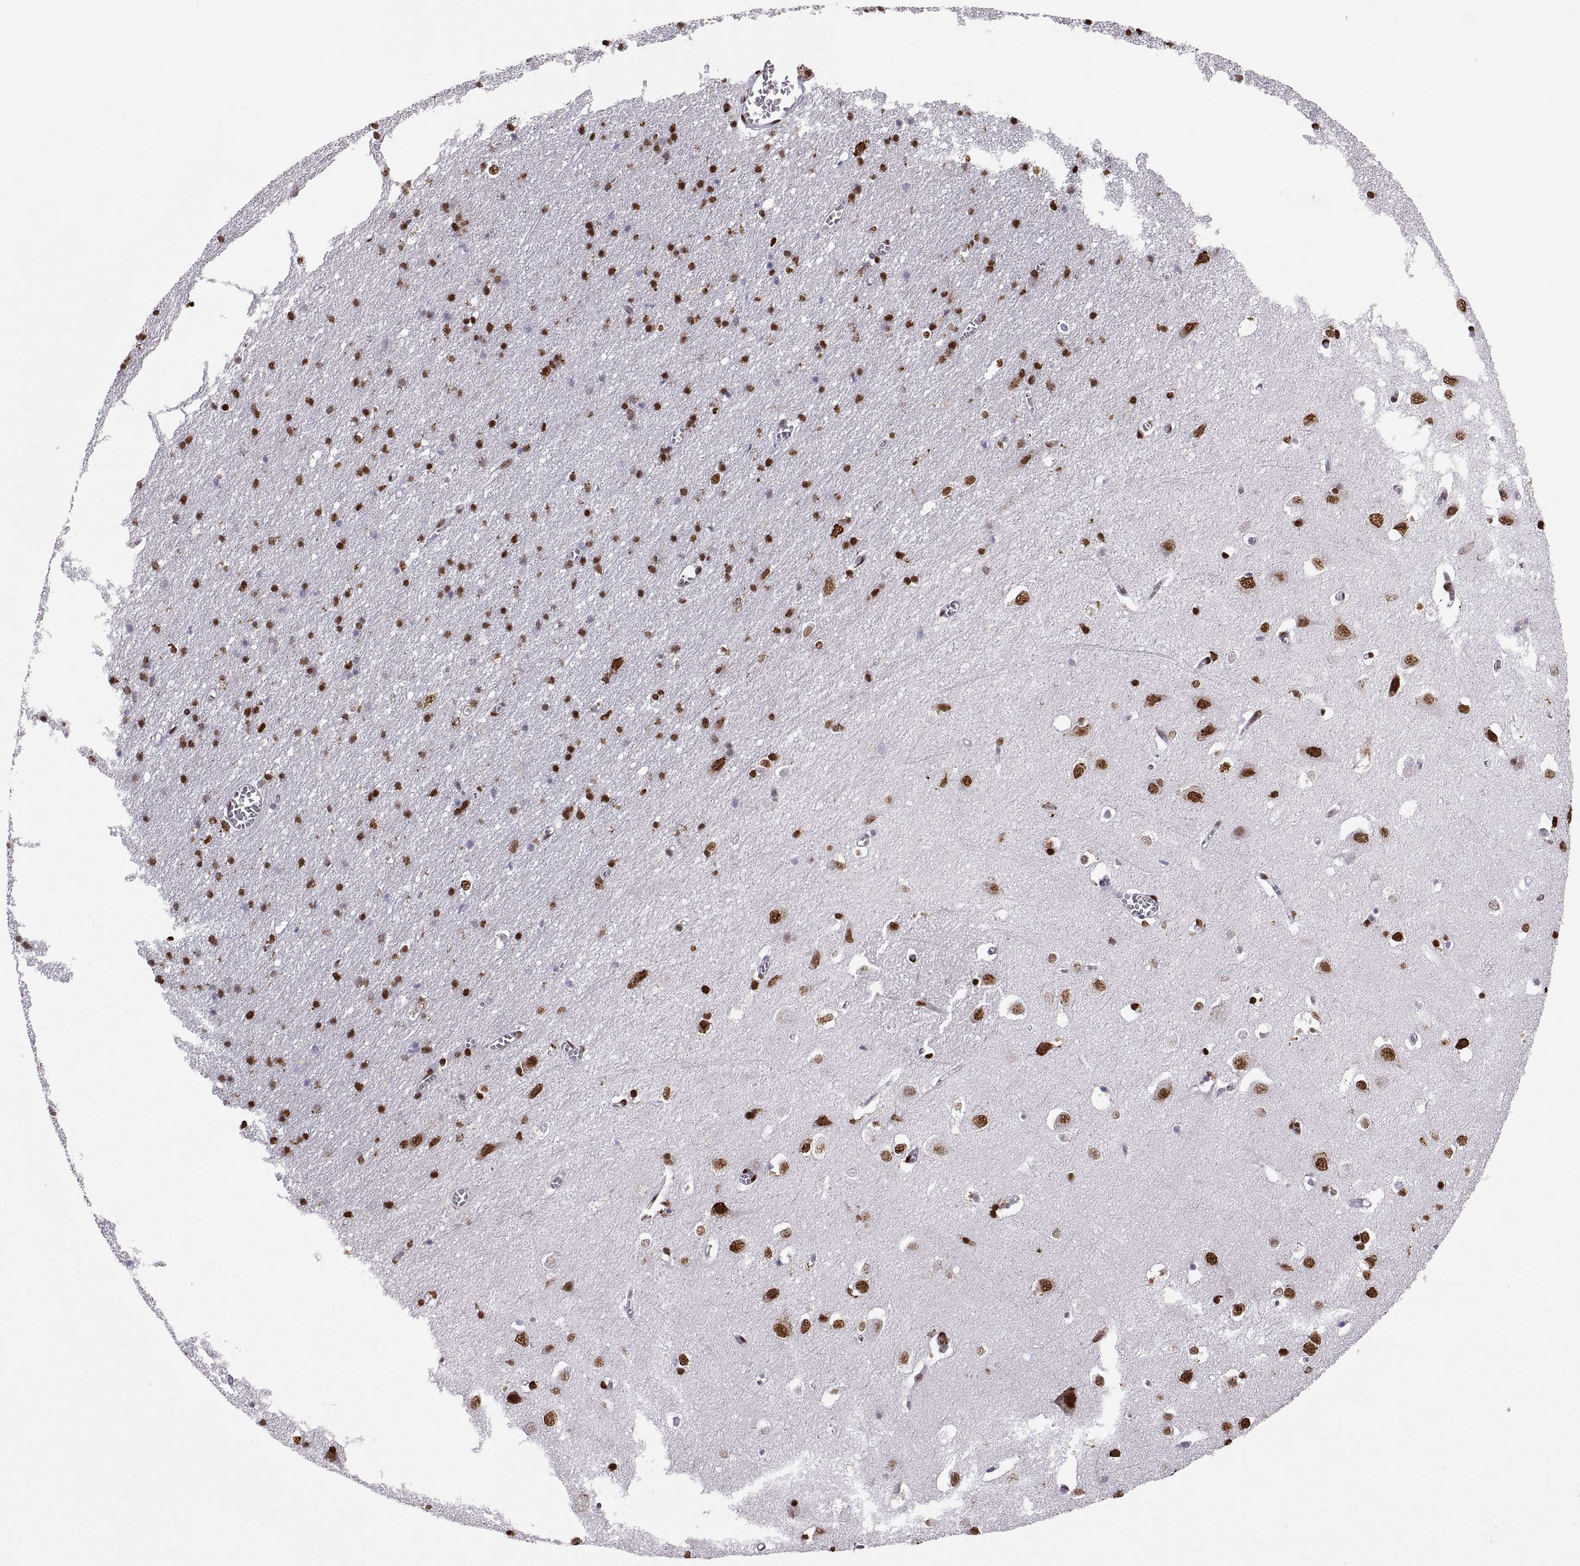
{"staining": {"intensity": "strong", "quantity": "25%-75%", "location": "nuclear"}, "tissue": "cerebral cortex", "cell_type": "Endothelial cells", "image_type": "normal", "snomed": [{"axis": "morphology", "description": "Normal tissue, NOS"}, {"axis": "topography", "description": "Cerebral cortex"}], "caption": "Immunohistochemical staining of benign cerebral cortex exhibits 25%-75% levels of strong nuclear protein expression in approximately 25%-75% of endothelial cells.", "gene": "SNAI1", "patient": {"sex": "male", "age": 70}}